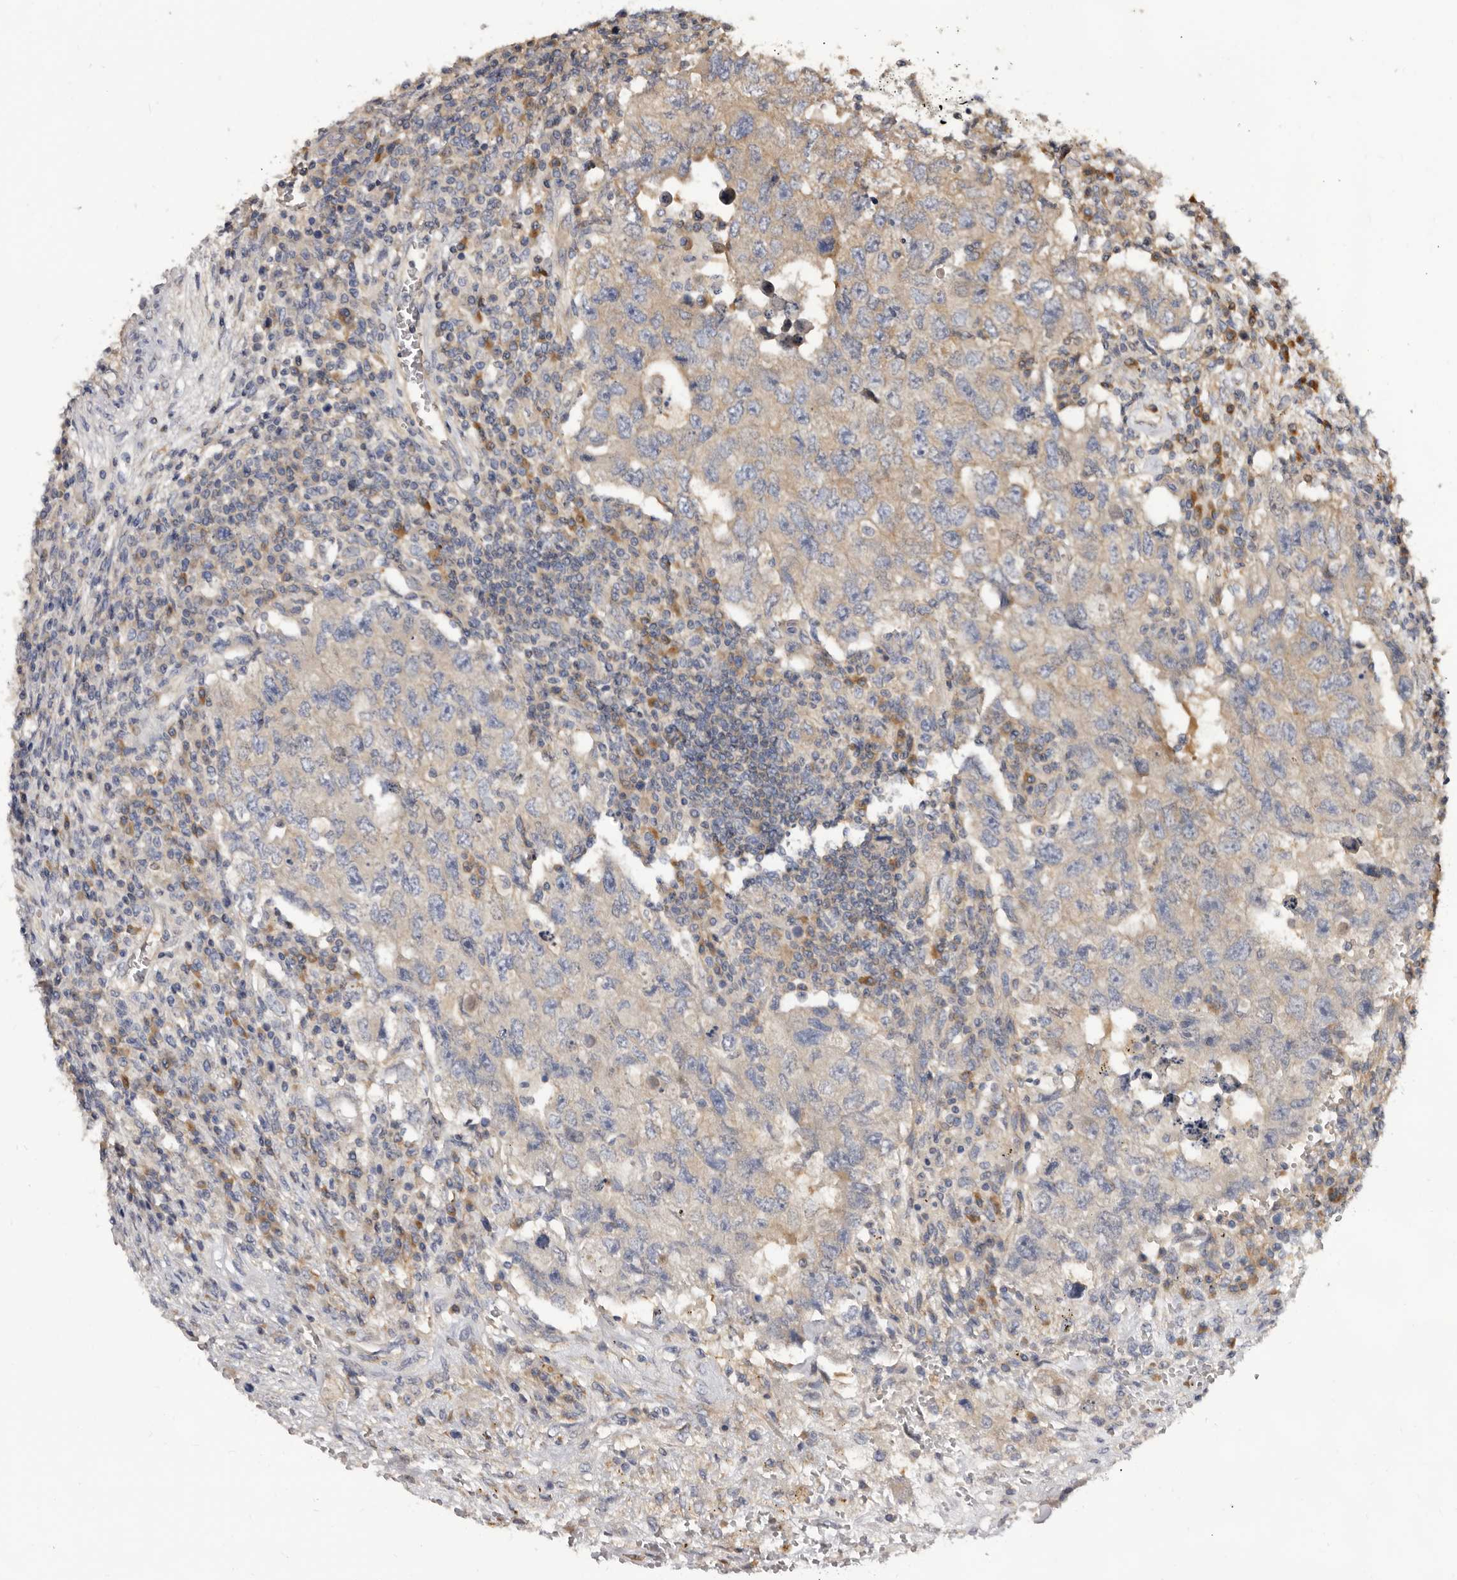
{"staining": {"intensity": "moderate", "quantity": "<25%", "location": "cytoplasmic/membranous"}, "tissue": "testis cancer", "cell_type": "Tumor cells", "image_type": "cancer", "snomed": [{"axis": "morphology", "description": "Carcinoma, Embryonal, NOS"}, {"axis": "topography", "description": "Testis"}], "caption": "Immunohistochemical staining of human testis cancer (embryonal carcinoma) exhibits low levels of moderate cytoplasmic/membranous staining in about <25% of tumor cells.", "gene": "ADAMTS20", "patient": {"sex": "male", "age": 26}}